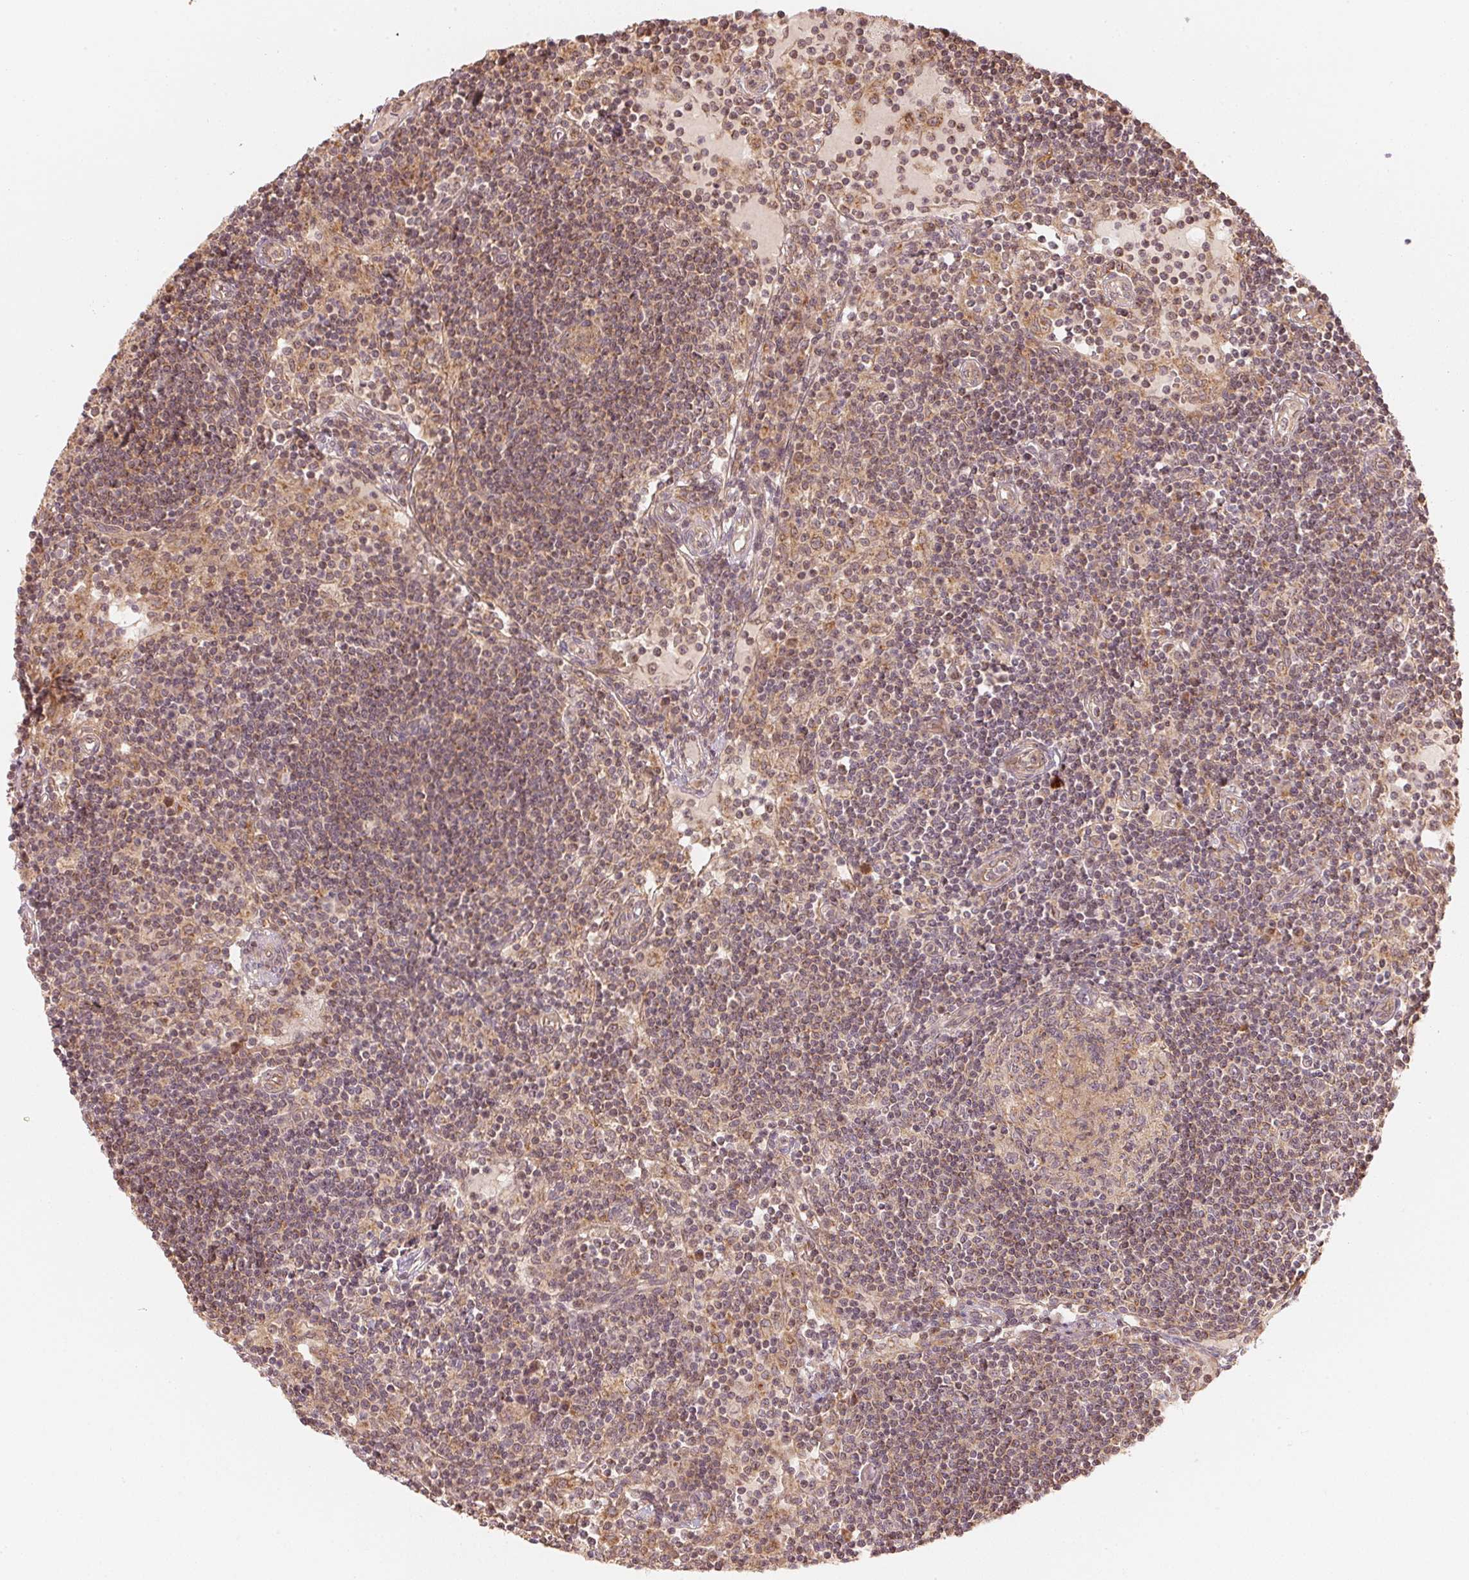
{"staining": {"intensity": "moderate", "quantity": ">75%", "location": "cytoplasmic/membranous"}, "tissue": "lymph node", "cell_type": "Germinal center cells", "image_type": "normal", "snomed": [{"axis": "morphology", "description": "Normal tissue, NOS"}, {"axis": "topography", "description": "Lymph node"}], "caption": "This image shows immunohistochemistry staining of benign human lymph node, with medium moderate cytoplasmic/membranous positivity in about >75% of germinal center cells.", "gene": "WDR54", "patient": {"sex": "female", "age": 72}}